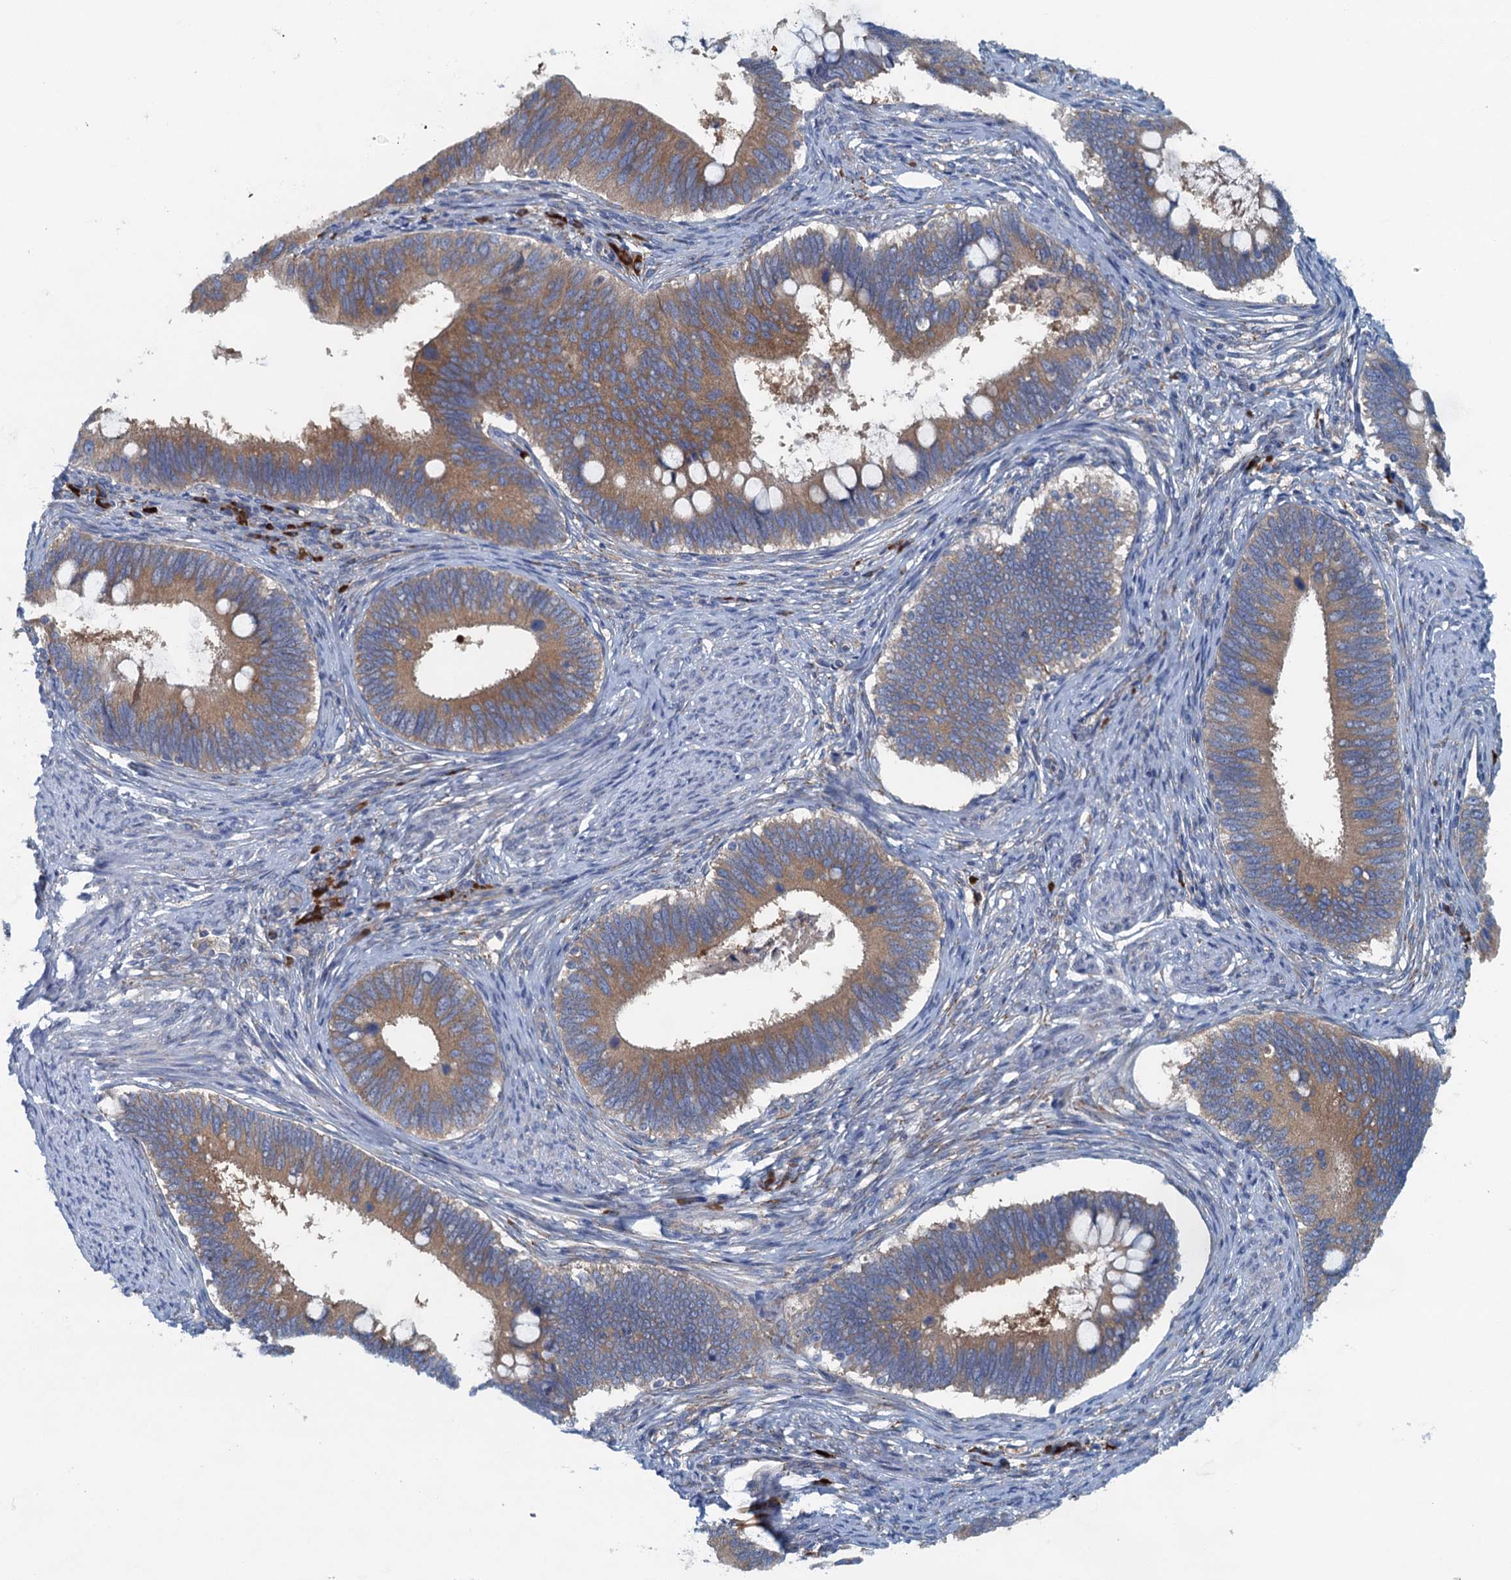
{"staining": {"intensity": "moderate", "quantity": ">75%", "location": "cytoplasmic/membranous"}, "tissue": "cervical cancer", "cell_type": "Tumor cells", "image_type": "cancer", "snomed": [{"axis": "morphology", "description": "Adenocarcinoma, NOS"}, {"axis": "topography", "description": "Cervix"}], "caption": "A photomicrograph of adenocarcinoma (cervical) stained for a protein shows moderate cytoplasmic/membranous brown staining in tumor cells. The staining was performed using DAB (3,3'-diaminobenzidine), with brown indicating positive protein expression. Nuclei are stained blue with hematoxylin.", "gene": "MYDGF", "patient": {"sex": "female", "age": 42}}